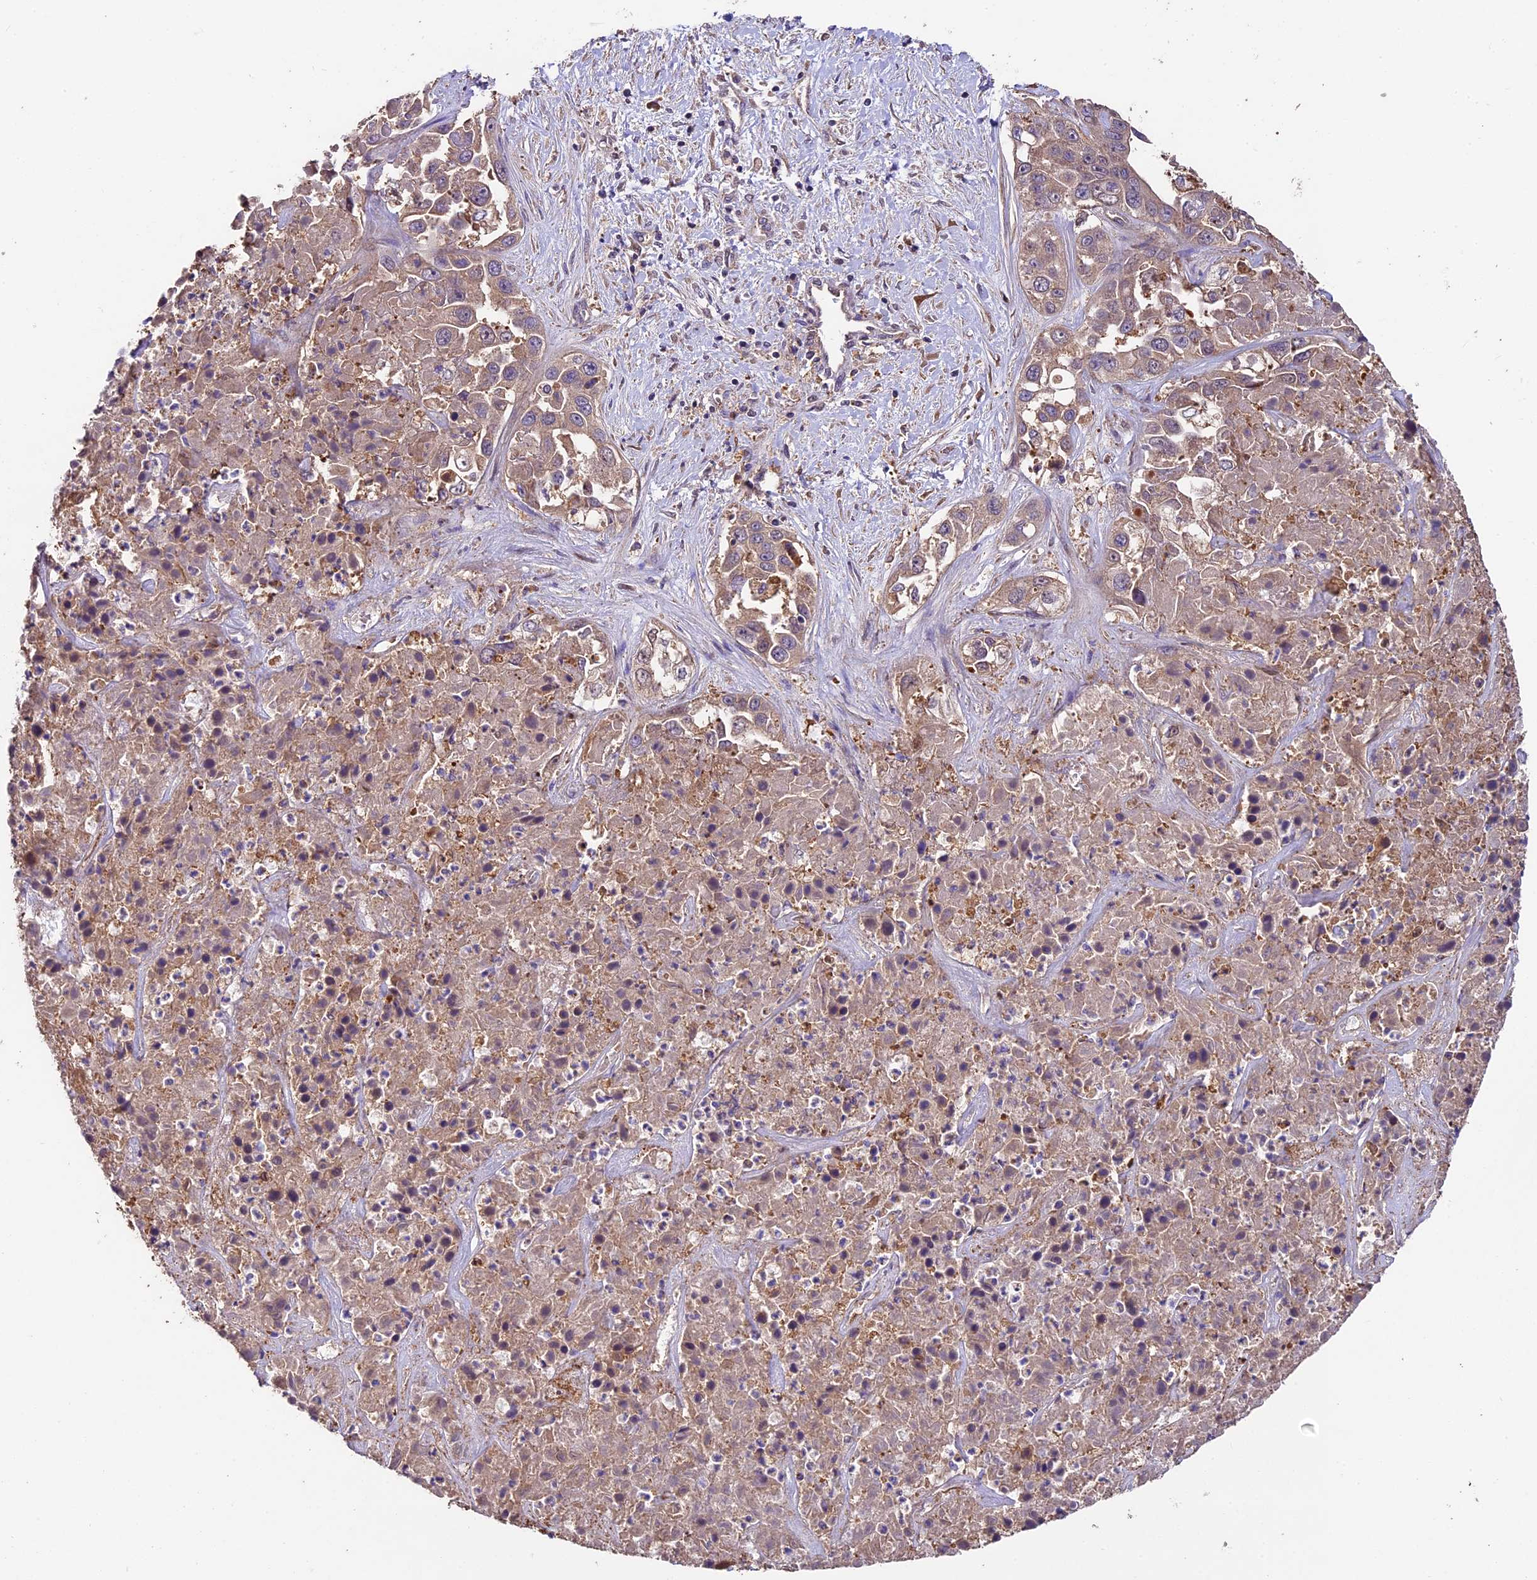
{"staining": {"intensity": "weak", "quantity": ">75%", "location": "cytoplasmic/membranous"}, "tissue": "liver cancer", "cell_type": "Tumor cells", "image_type": "cancer", "snomed": [{"axis": "morphology", "description": "Cholangiocarcinoma"}, {"axis": "topography", "description": "Liver"}], "caption": "Protein staining of liver cancer tissue reveals weak cytoplasmic/membranous staining in about >75% of tumor cells.", "gene": "SBNO2", "patient": {"sex": "female", "age": 52}}